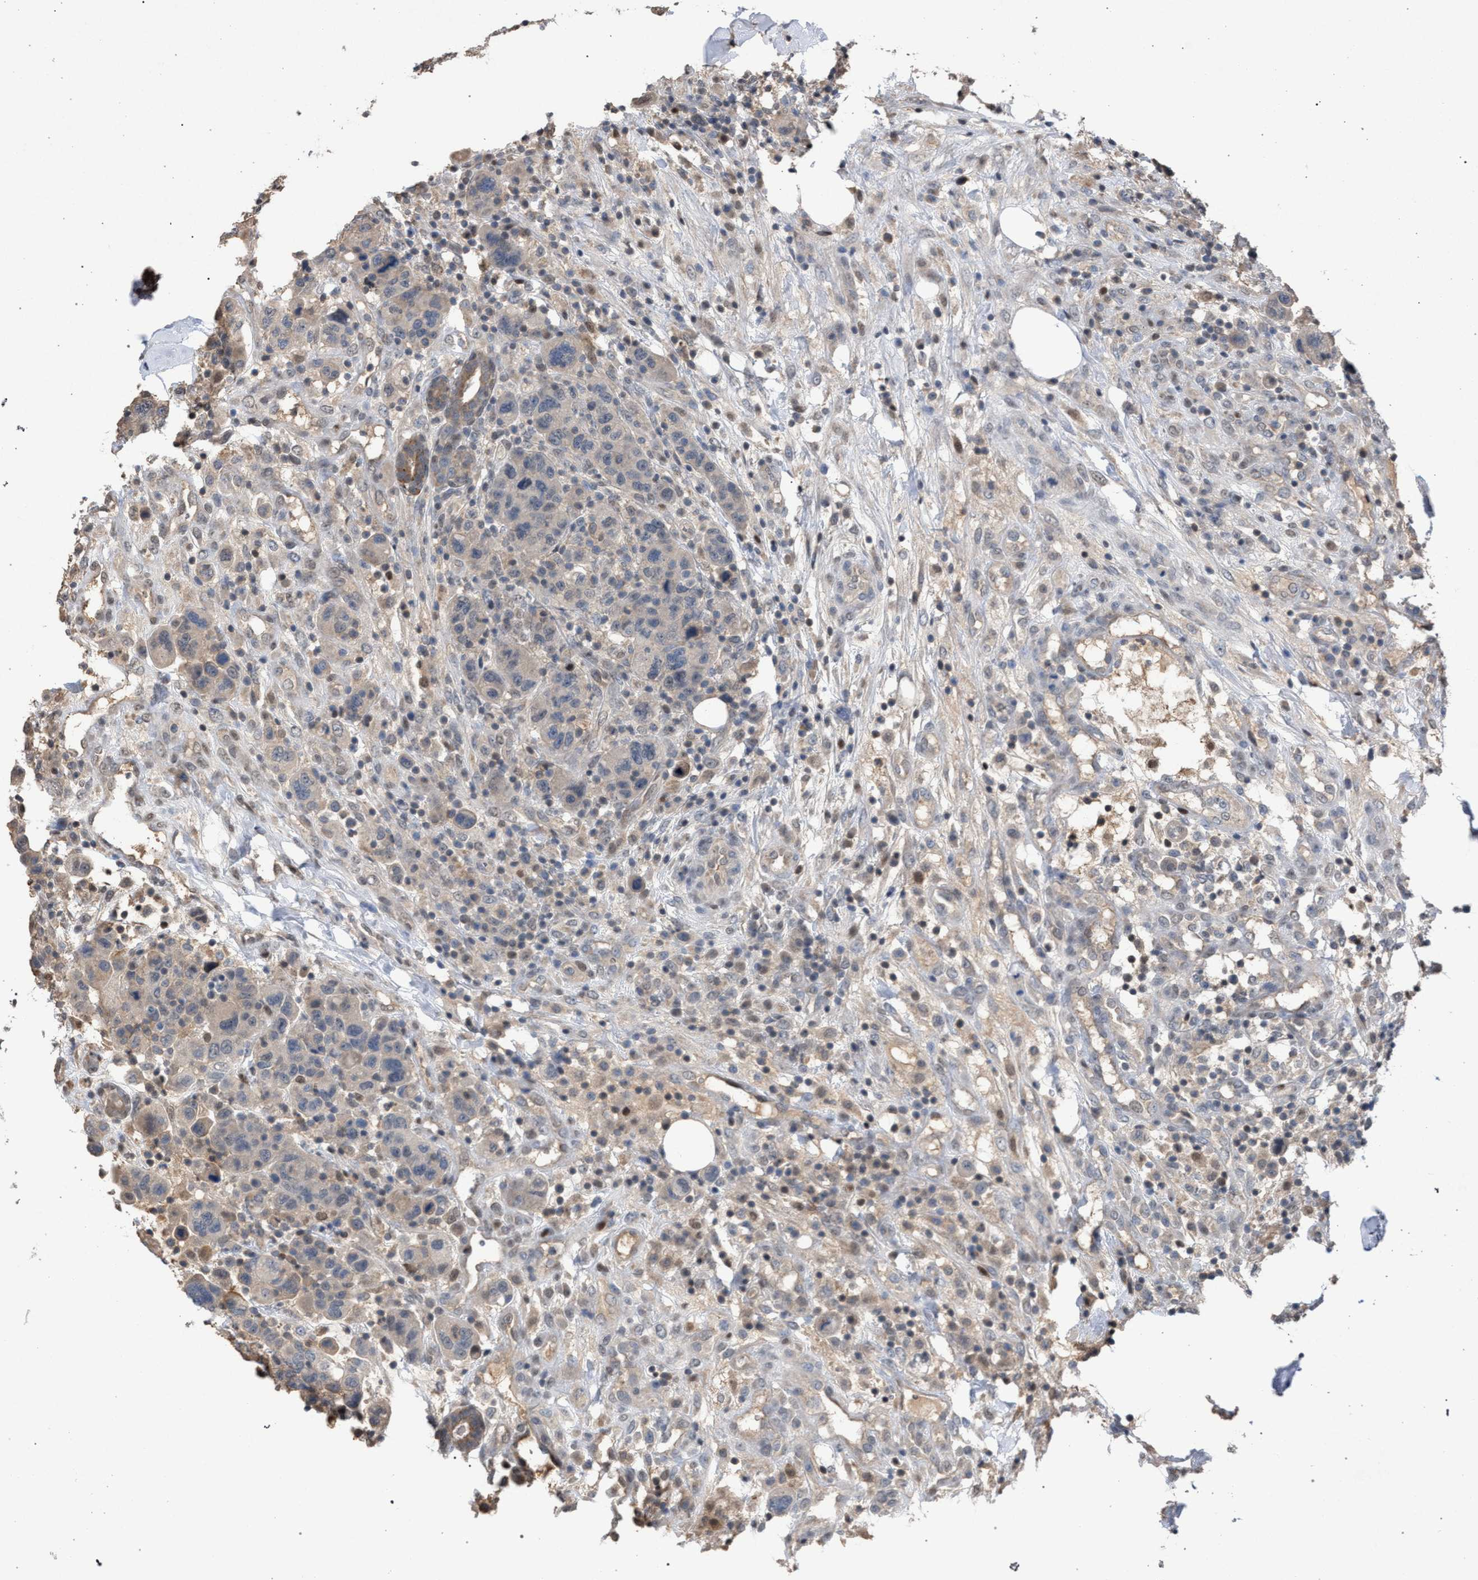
{"staining": {"intensity": "weak", "quantity": "<25%", "location": "cytoplasmic/membranous"}, "tissue": "breast cancer", "cell_type": "Tumor cells", "image_type": "cancer", "snomed": [{"axis": "morphology", "description": "Duct carcinoma"}, {"axis": "topography", "description": "Breast"}], "caption": "Immunohistochemical staining of human invasive ductal carcinoma (breast) displays no significant positivity in tumor cells.", "gene": "TECPR1", "patient": {"sex": "female", "age": 37}}